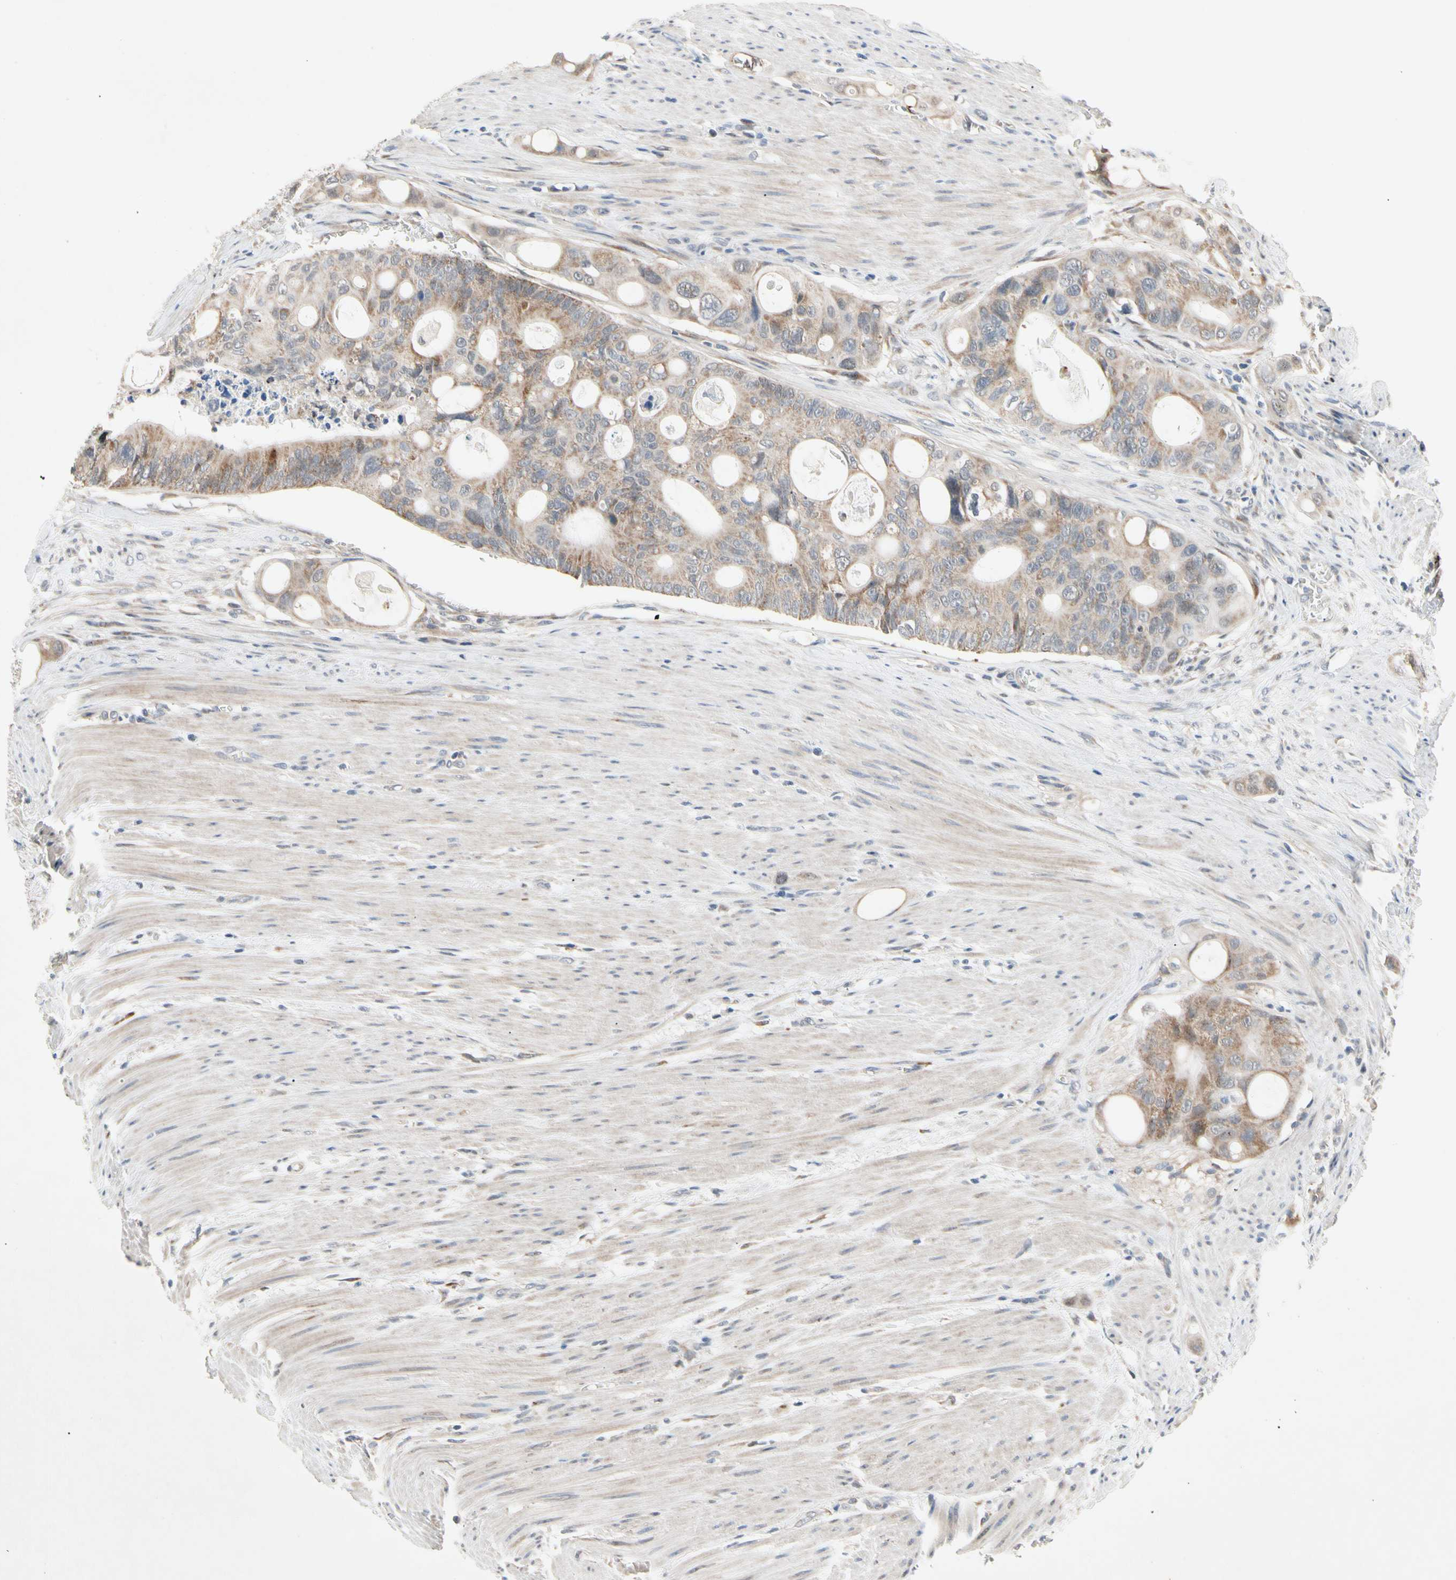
{"staining": {"intensity": "moderate", "quantity": ">75%", "location": "cytoplasmic/membranous"}, "tissue": "colorectal cancer", "cell_type": "Tumor cells", "image_type": "cancer", "snomed": [{"axis": "morphology", "description": "Adenocarcinoma, NOS"}, {"axis": "topography", "description": "Colon"}], "caption": "Protein expression analysis of human adenocarcinoma (colorectal) reveals moderate cytoplasmic/membranous staining in about >75% of tumor cells.", "gene": "MARK1", "patient": {"sex": "female", "age": 57}}